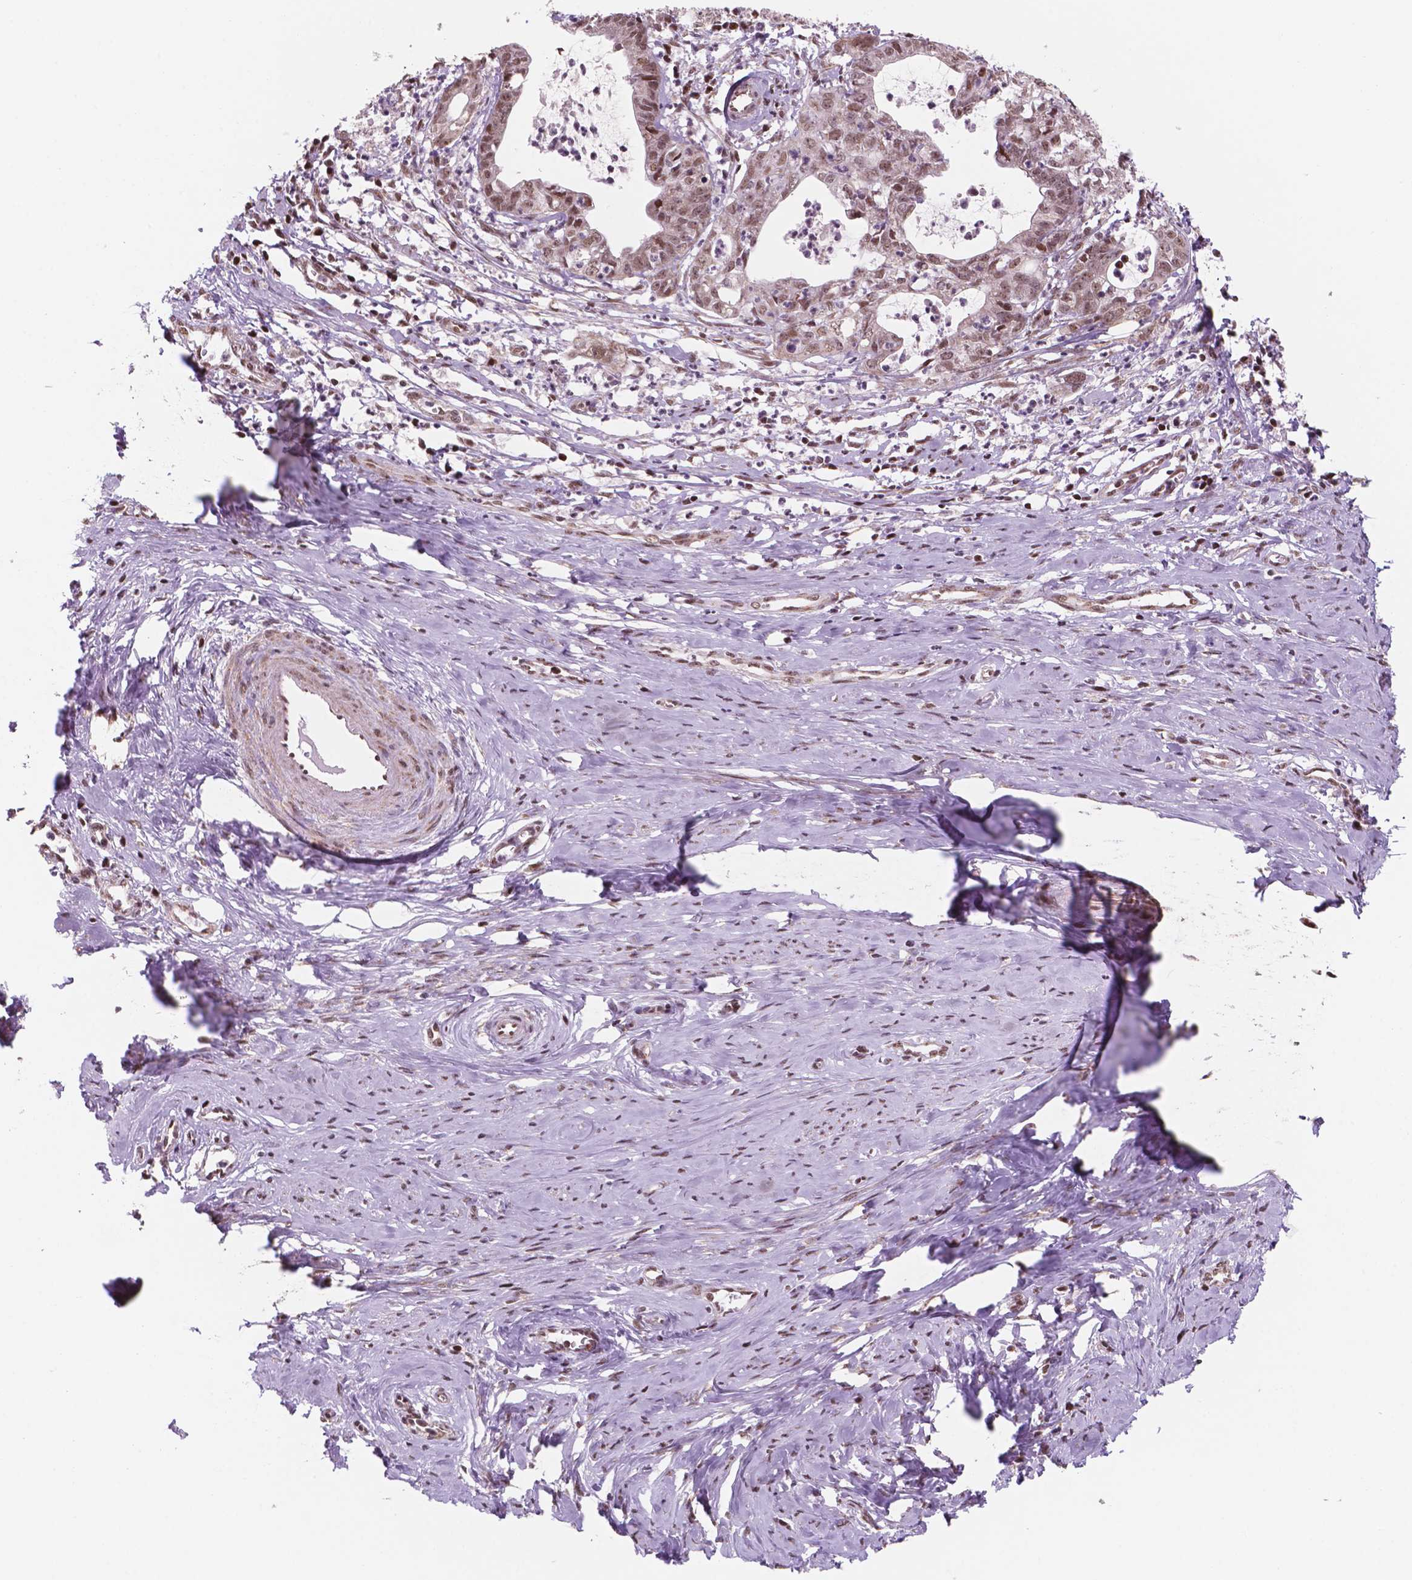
{"staining": {"intensity": "moderate", "quantity": ">75%", "location": "cytoplasmic/membranous,nuclear"}, "tissue": "cervical cancer", "cell_type": "Tumor cells", "image_type": "cancer", "snomed": [{"axis": "morphology", "description": "Normal tissue, NOS"}, {"axis": "morphology", "description": "Adenocarcinoma, NOS"}, {"axis": "topography", "description": "Cervix"}], "caption": "A brown stain labels moderate cytoplasmic/membranous and nuclear positivity of a protein in human adenocarcinoma (cervical) tumor cells.", "gene": "NDUFA10", "patient": {"sex": "female", "age": 38}}